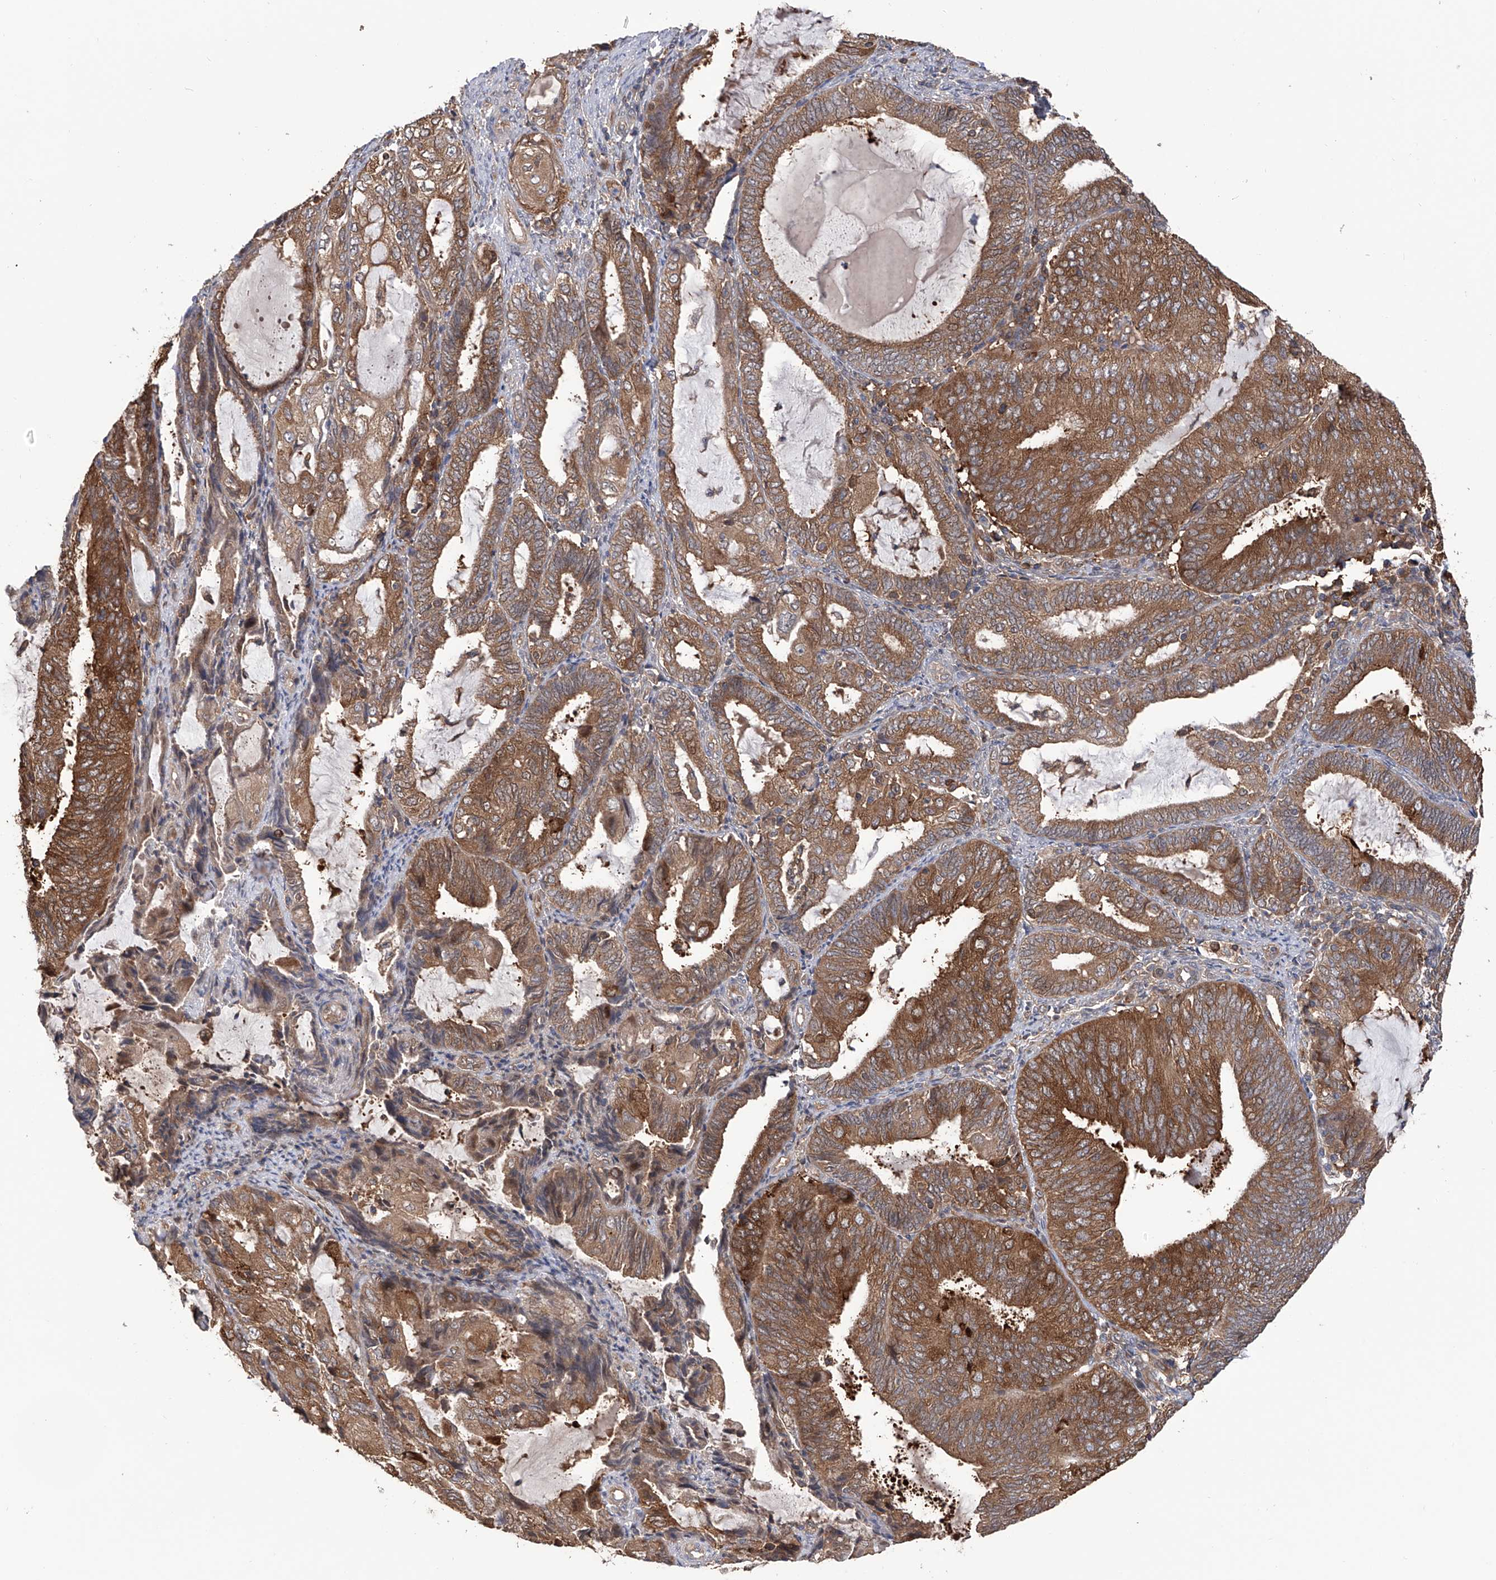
{"staining": {"intensity": "moderate", "quantity": ">75%", "location": "cytoplasmic/membranous"}, "tissue": "endometrial cancer", "cell_type": "Tumor cells", "image_type": "cancer", "snomed": [{"axis": "morphology", "description": "Adenocarcinoma, NOS"}, {"axis": "topography", "description": "Endometrium"}], "caption": "High-magnification brightfield microscopy of endometrial cancer (adenocarcinoma) stained with DAB (3,3'-diaminobenzidine) (brown) and counterstained with hematoxylin (blue). tumor cells exhibit moderate cytoplasmic/membranous expression is appreciated in approximately>75% of cells. Using DAB (3,3'-diaminobenzidine) (brown) and hematoxylin (blue) stains, captured at high magnification using brightfield microscopy.", "gene": "NUDT17", "patient": {"sex": "female", "age": 81}}